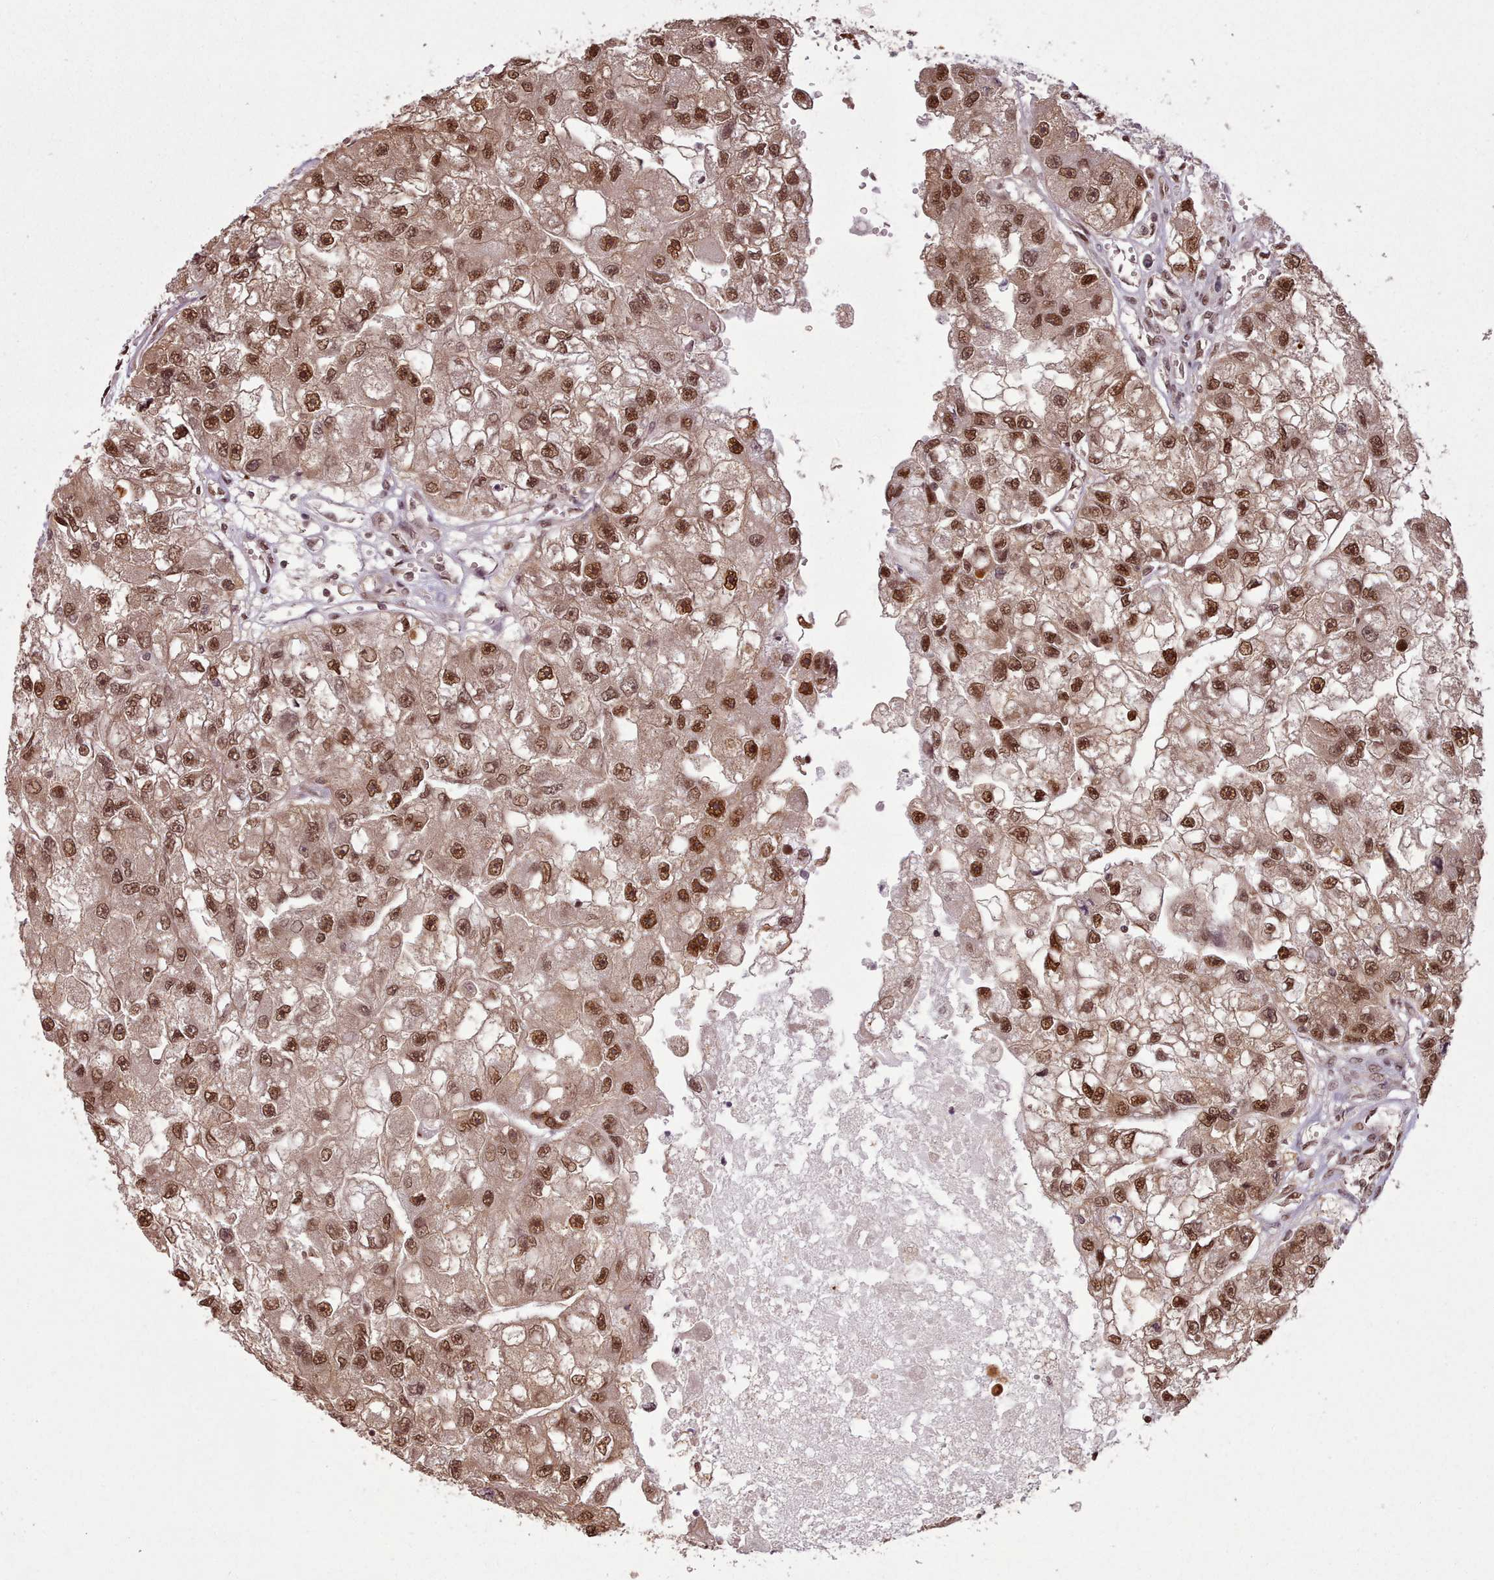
{"staining": {"intensity": "strong", "quantity": ">75%", "location": "nuclear"}, "tissue": "renal cancer", "cell_type": "Tumor cells", "image_type": "cancer", "snomed": [{"axis": "morphology", "description": "Adenocarcinoma, NOS"}, {"axis": "topography", "description": "Kidney"}], "caption": "Renal cancer (adenocarcinoma) was stained to show a protein in brown. There is high levels of strong nuclear expression in approximately >75% of tumor cells.", "gene": "RPS27A", "patient": {"sex": "male", "age": 63}}